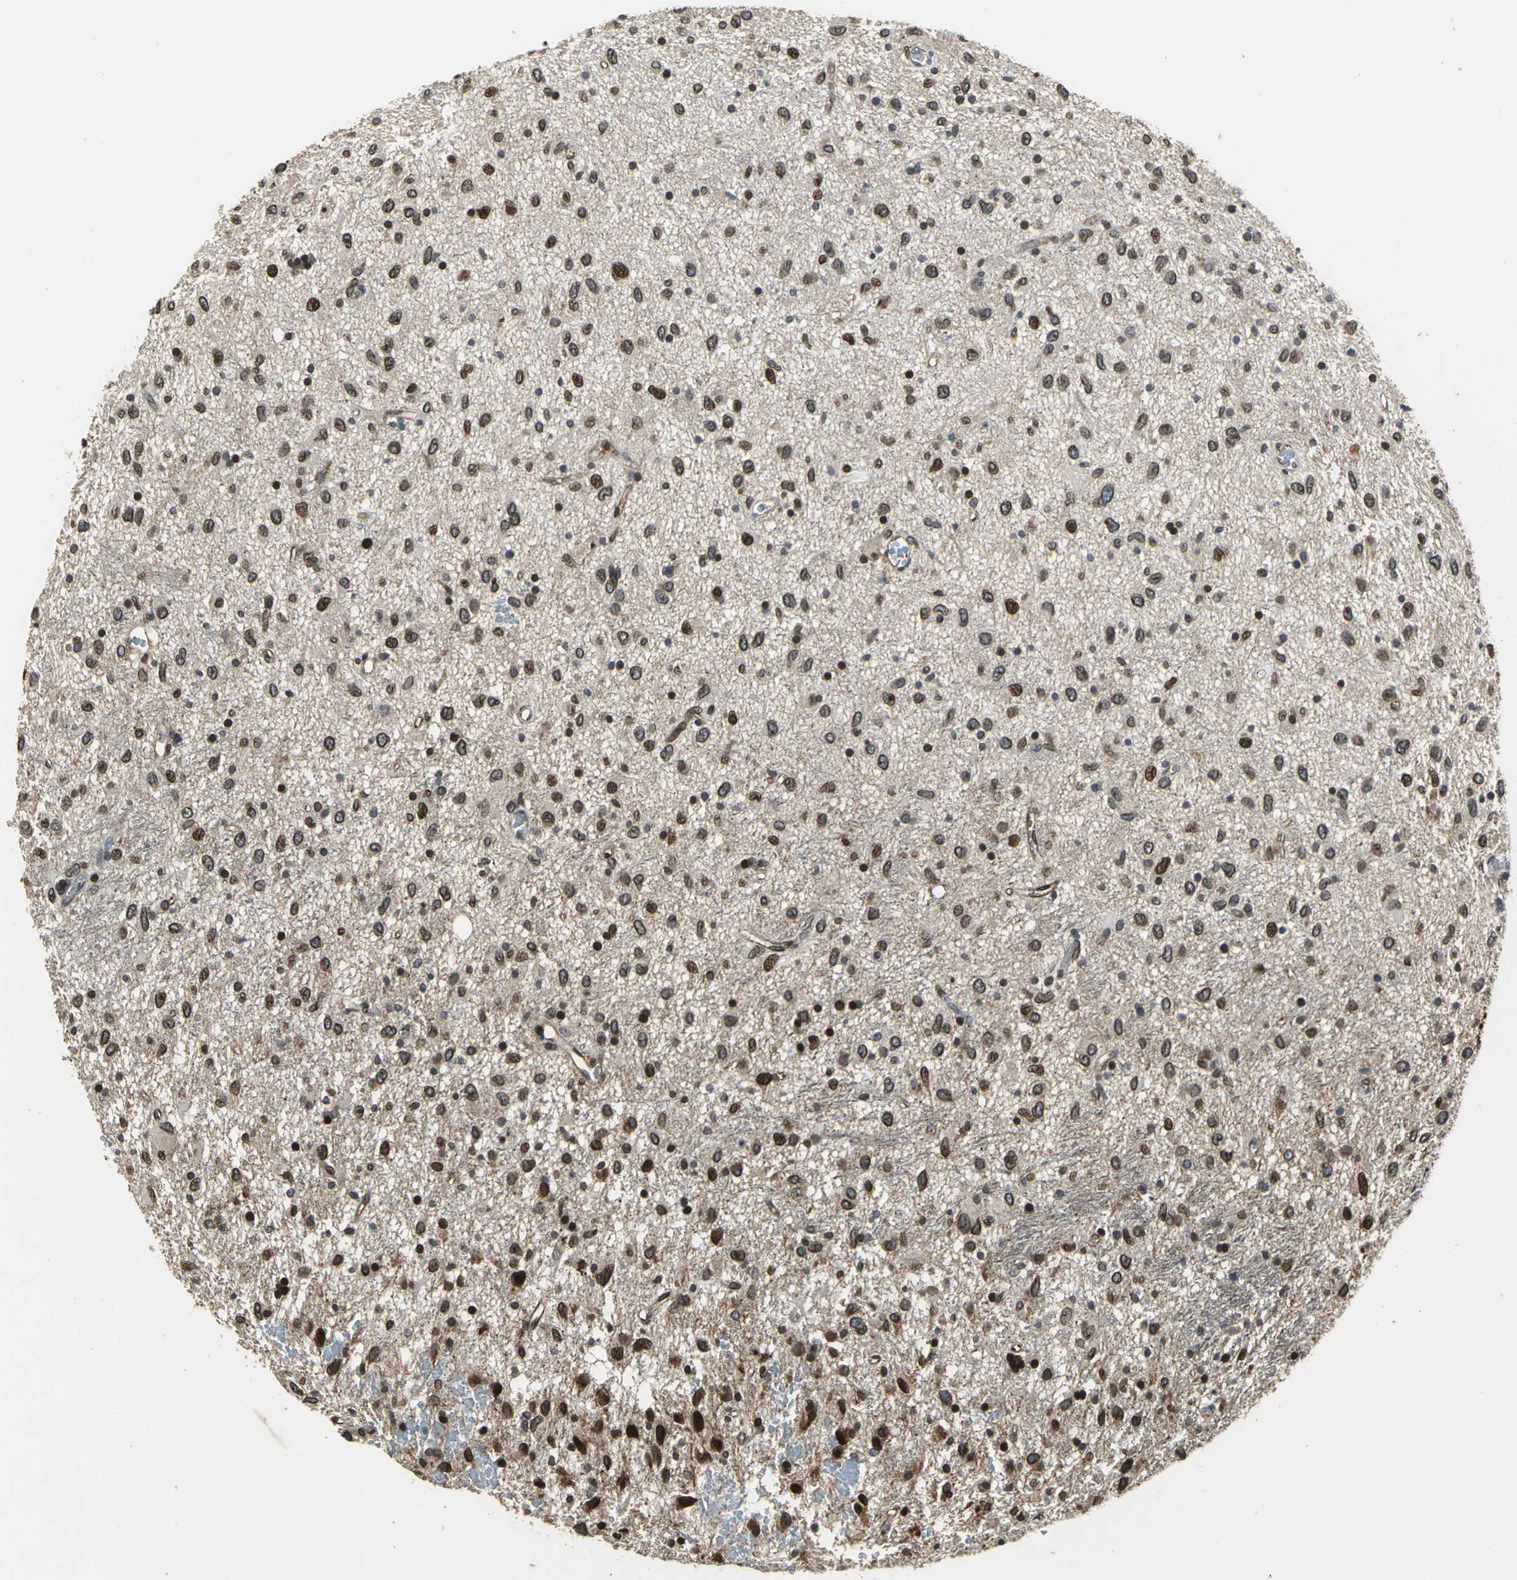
{"staining": {"intensity": "strong", "quantity": "25%-75%", "location": "cytoplasmic/membranous,nuclear"}, "tissue": "glioma", "cell_type": "Tumor cells", "image_type": "cancer", "snomed": [{"axis": "morphology", "description": "Glioma, malignant, Low grade"}, {"axis": "topography", "description": "Brain"}], "caption": "Tumor cells reveal high levels of strong cytoplasmic/membranous and nuclear positivity in approximately 25%-75% of cells in human malignant glioma (low-grade).", "gene": "BRIP1", "patient": {"sex": "male", "age": 77}}